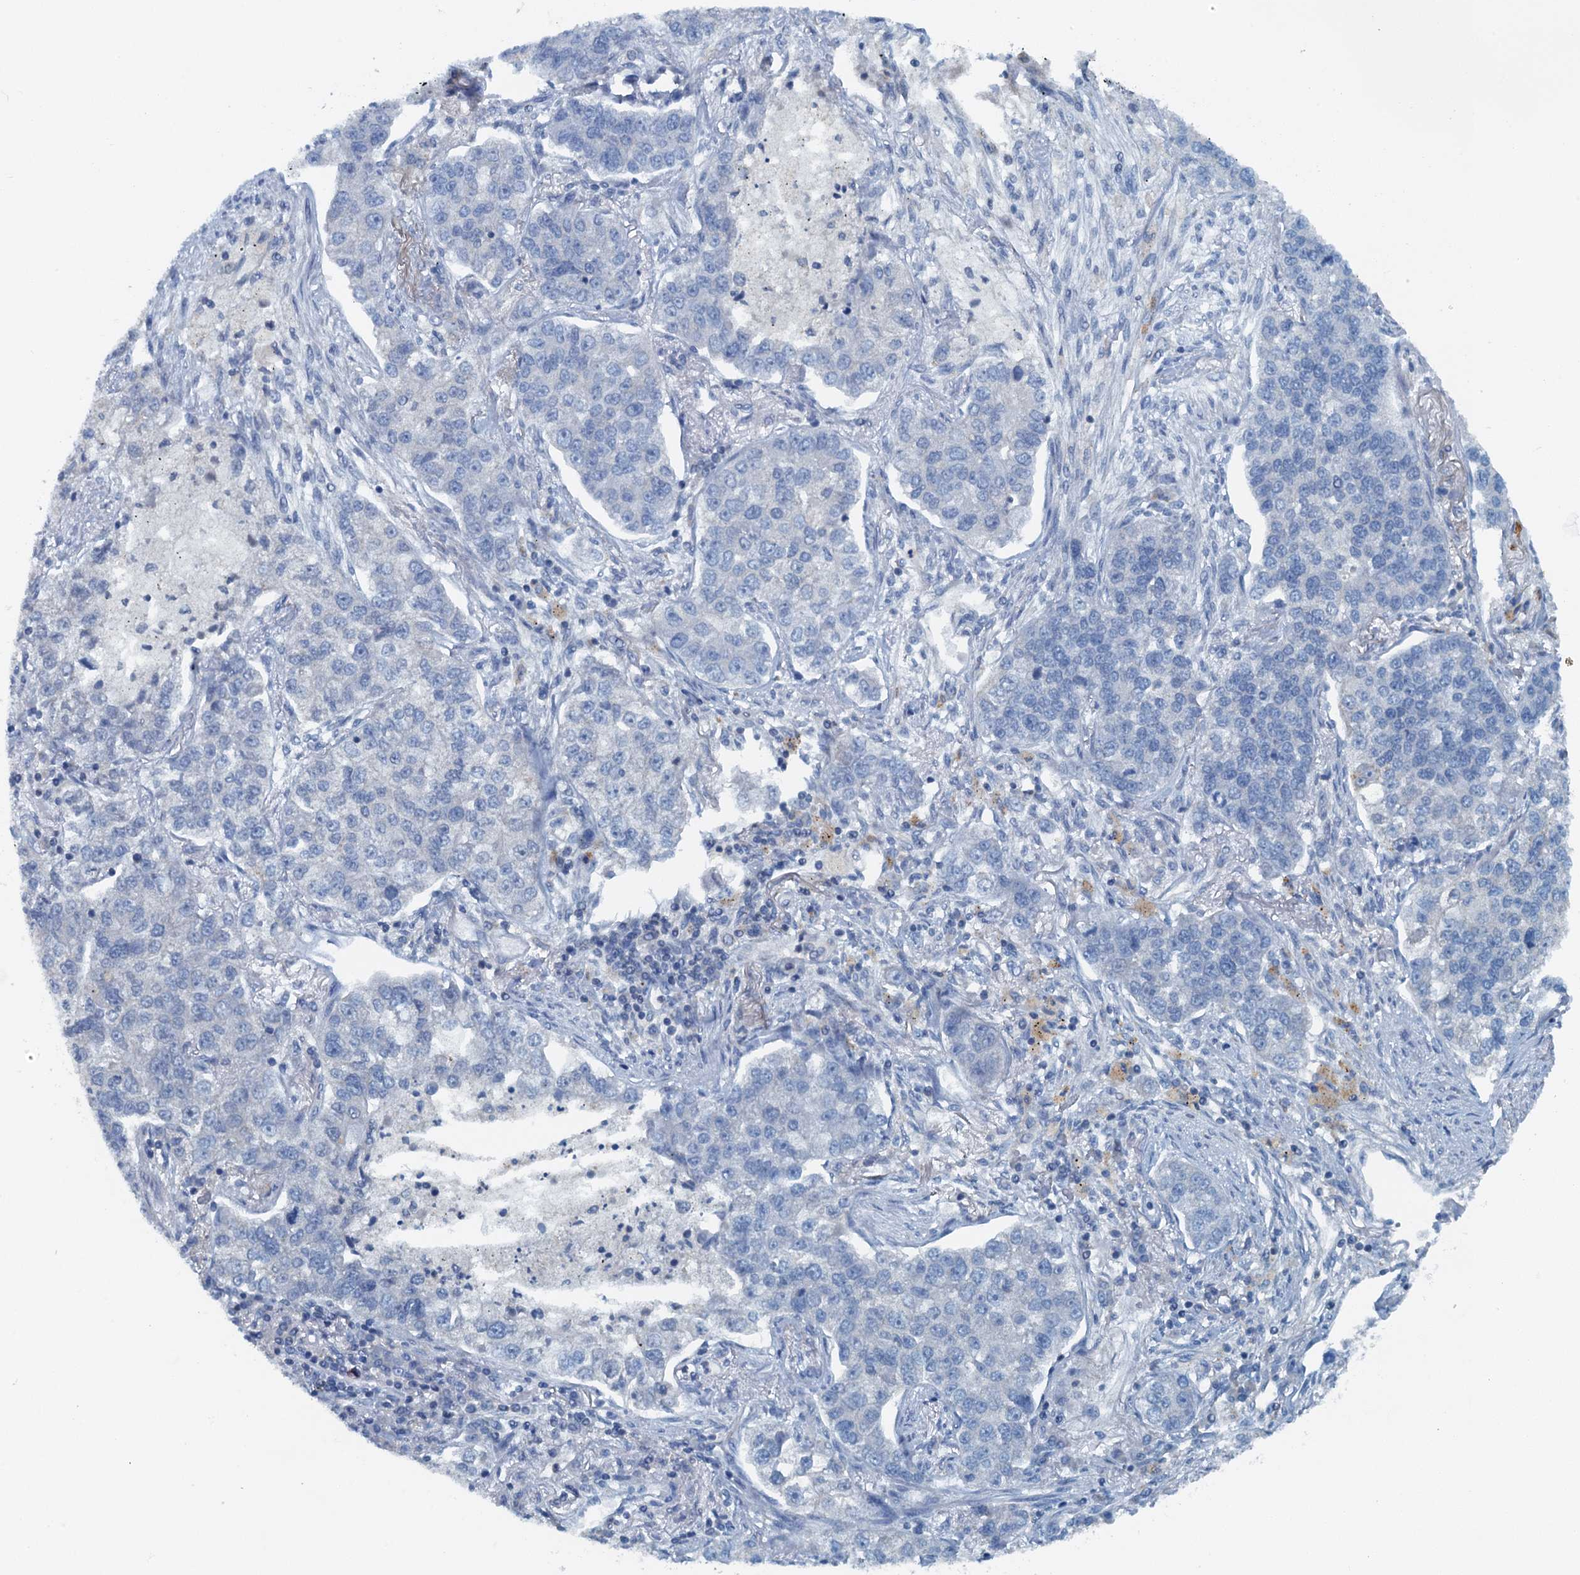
{"staining": {"intensity": "negative", "quantity": "none", "location": "none"}, "tissue": "lung cancer", "cell_type": "Tumor cells", "image_type": "cancer", "snomed": [{"axis": "morphology", "description": "Adenocarcinoma, NOS"}, {"axis": "topography", "description": "Lung"}], "caption": "Lung cancer (adenocarcinoma) stained for a protein using IHC shows no staining tumor cells.", "gene": "THAP10", "patient": {"sex": "male", "age": 49}}